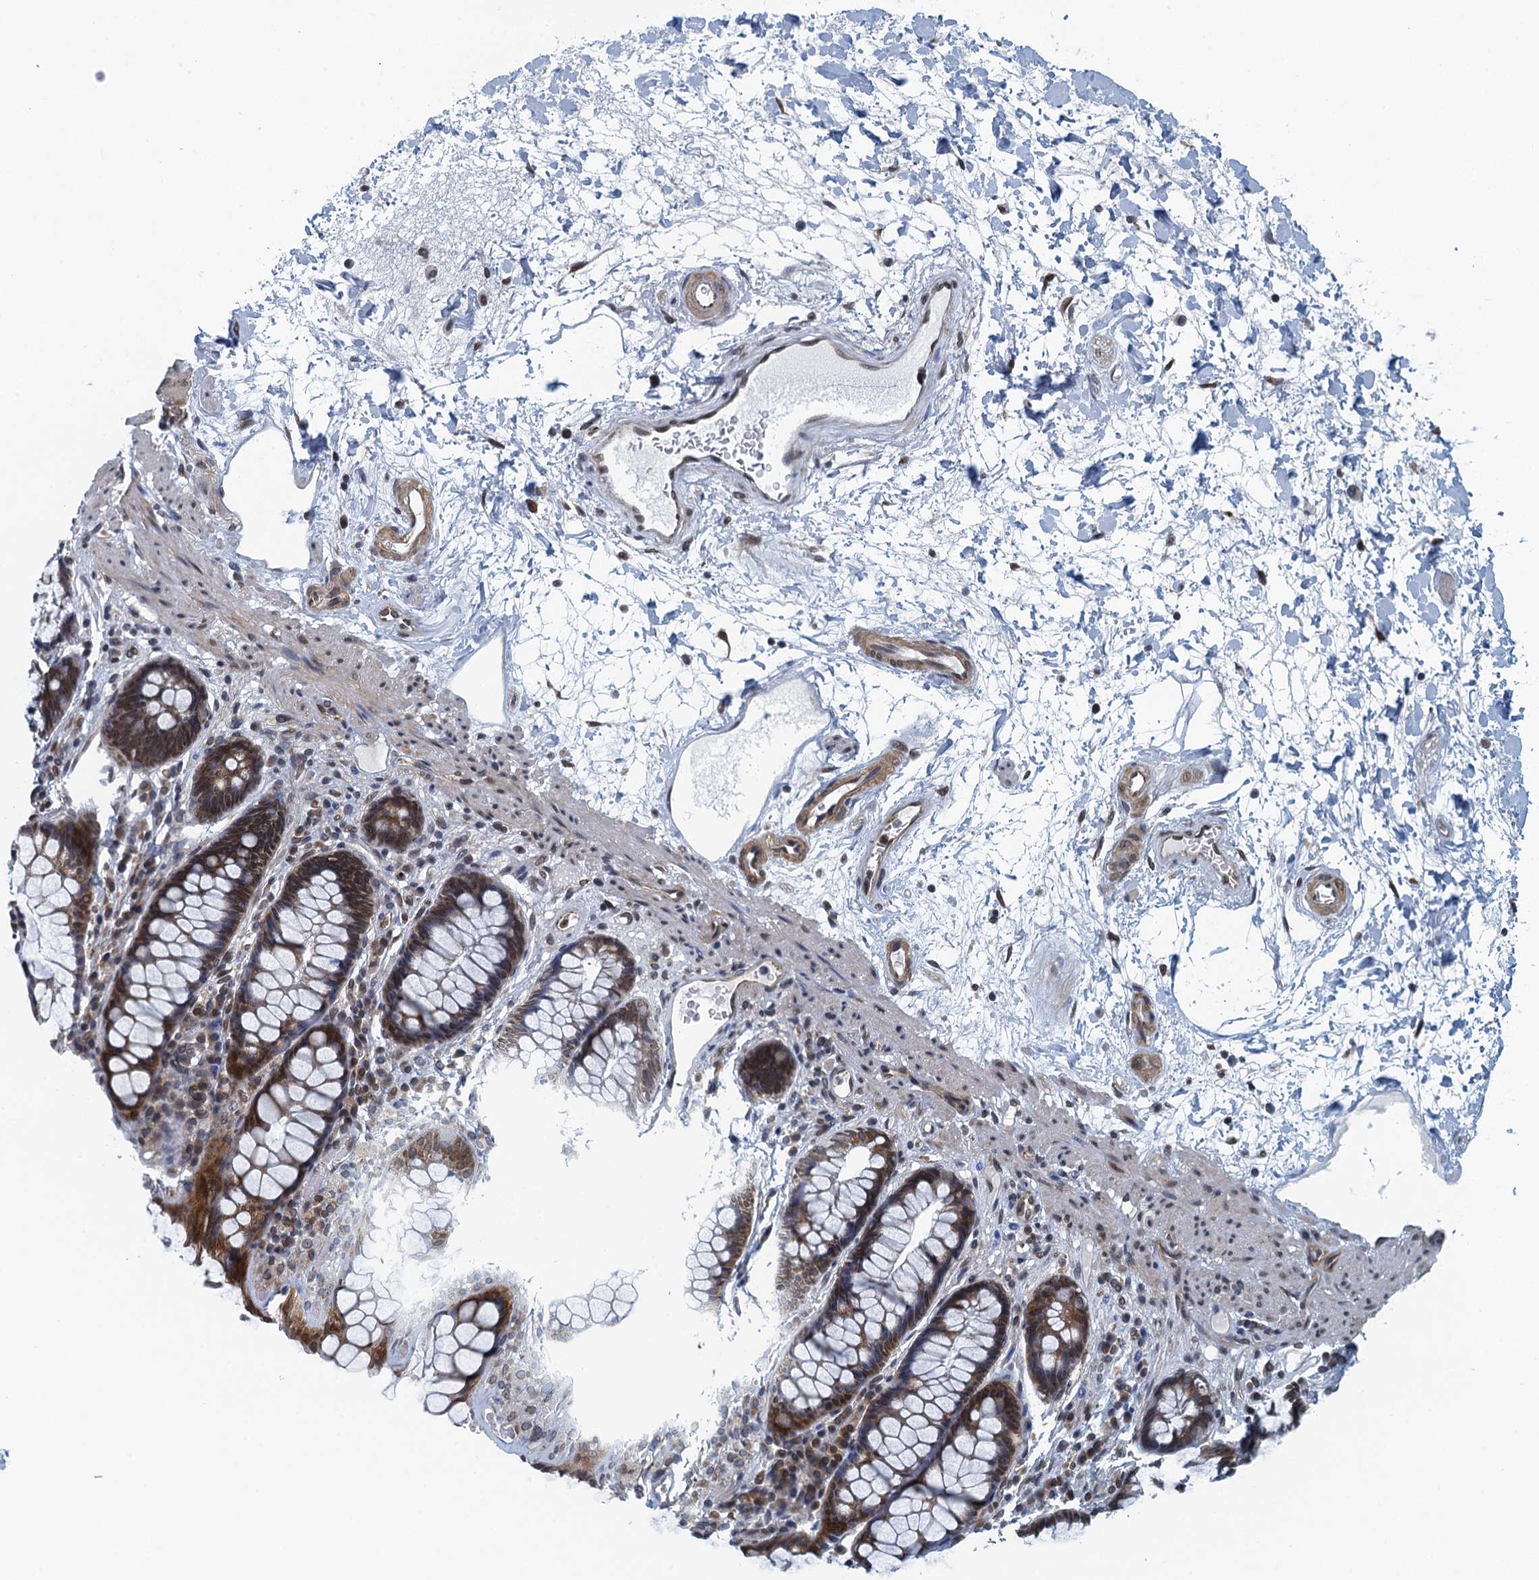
{"staining": {"intensity": "moderate", "quantity": ">75%", "location": "cytoplasmic/membranous,nuclear"}, "tissue": "rectum", "cell_type": "Glandular cells", "image_type": "normal", "snomed": [{"axis": "morphology", "description": "Normal tissue, NOS"}, {"axis": "topography", "description": "Rectum"}], "caption": "Rectum stained with immunohistochemistry shows moderate cytoplasmic/membranous,nuclear positivity in about >75% of glandular cells.", "gene": "CCDC34", "patient": {"sex": "male", "age": 64}}